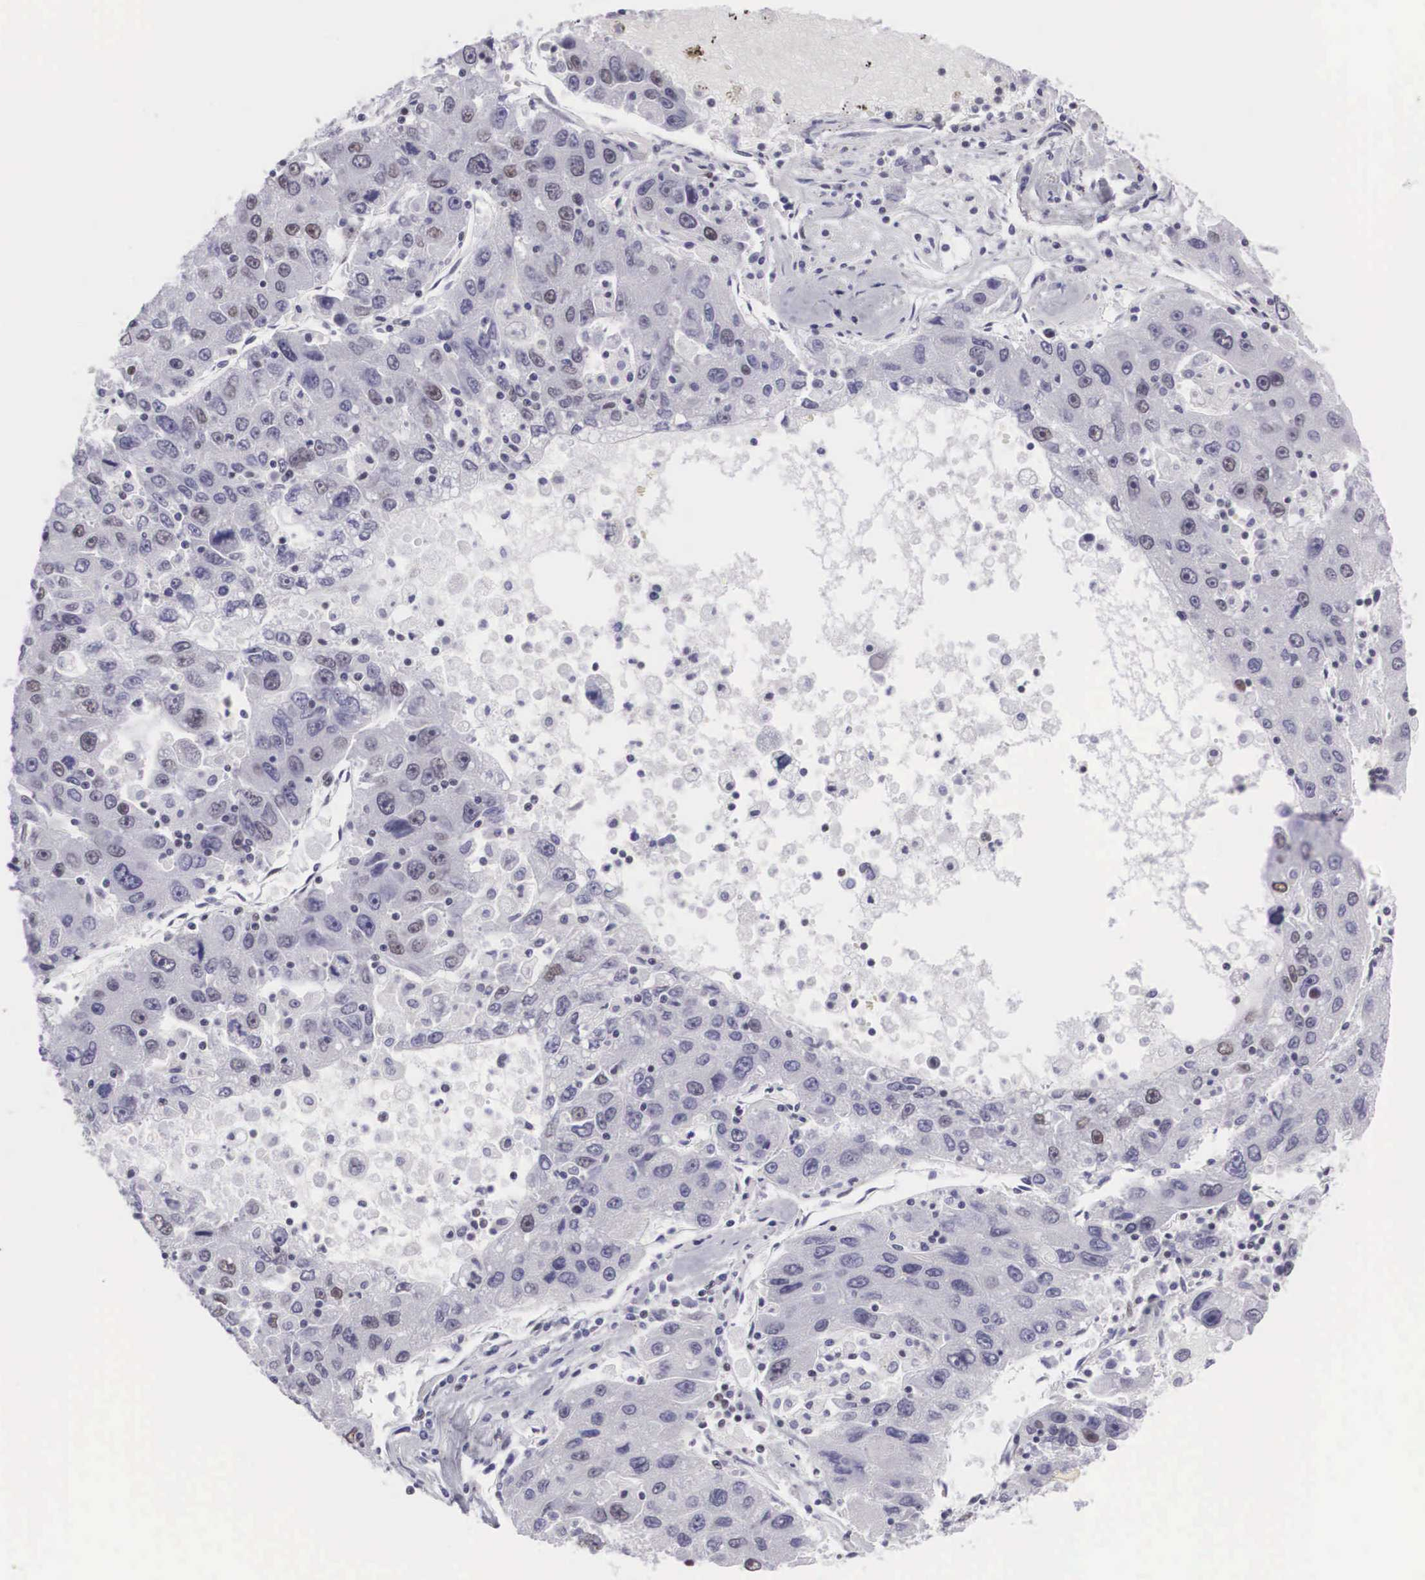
{"staining": {"intensity": "weak", "quantity": "<25%", "location": "nuclear"}, "tissue": "liver cancer", "cell_type": "Tumor cells", "image_type": "cancer", "snomed": [{"axis": "morphology", "description": "Carcinoma, Hepatocellular, NOS"}, {"axis": "topography", "description": "Liver"}], "caption": "An immunohistochemistry (IHC) photomicrograph of liver cancer is shown. There is no staining in tumor cells of liver cancer. The staining is performed using DAB brown chromogen with nuclei counter-stained in using hematoxylin.", "gene": "CSTF2", "patient": {"sex": "male", "age": 49}}